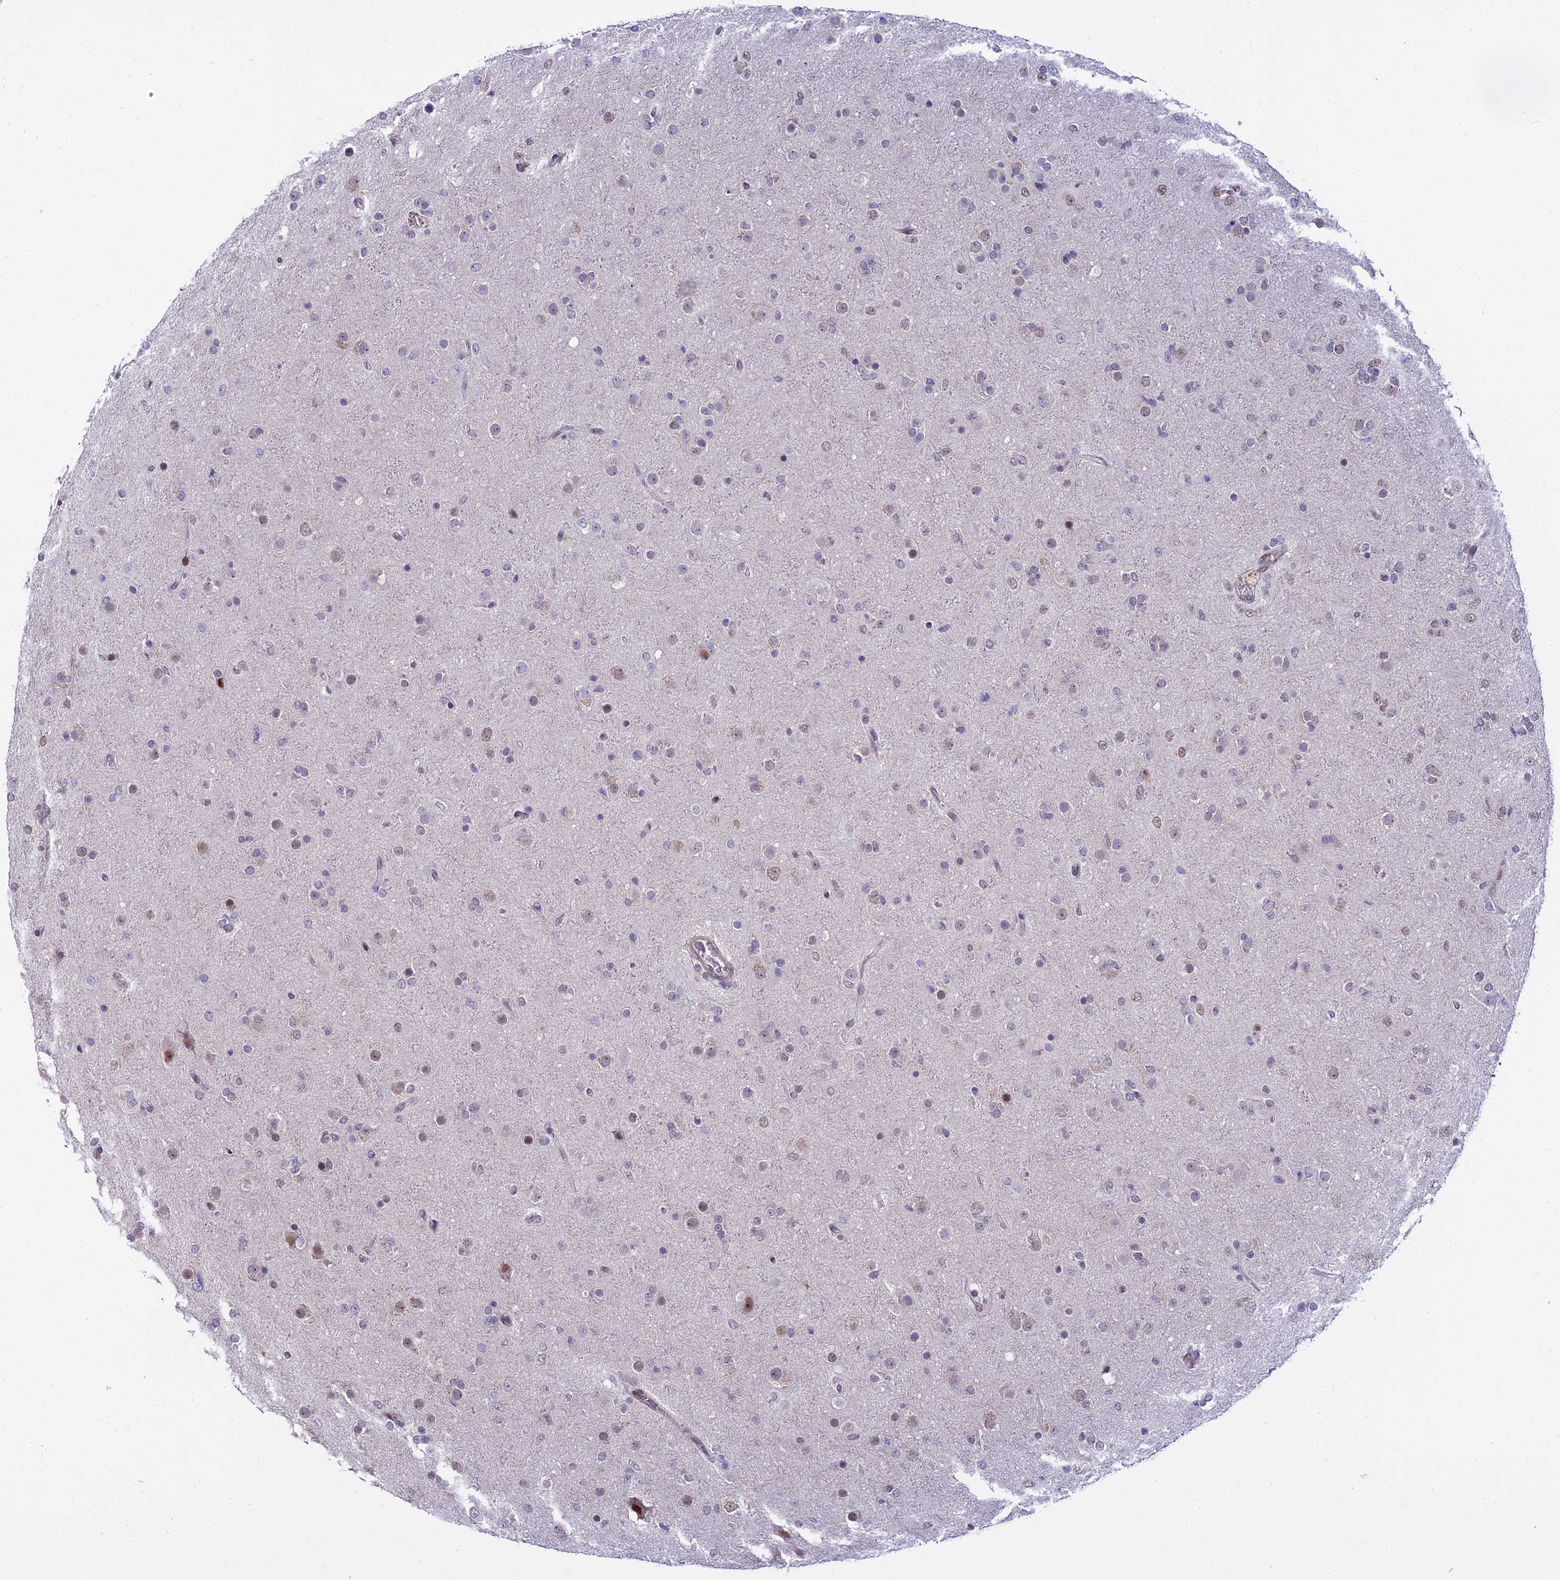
{"staining": {"intensity": "weak", "quantity": "<25%", "location": "nuclear"}, "tissue": "glioma", "cell_type": "Tumor cells", "image_type": "cancer", "snomed": [{"axis": "morphology", "description": "Glioma, malignant, Low grade"}, {"axis": "topography", "description": "Brain"}], "caption": "This is an immunohistochemistry photomicrograph of malignant glioma (low-grade). There is no staining in tumor cells.", "gene": "ZNF707", "patient": {"sex": "male", "age": 65}}